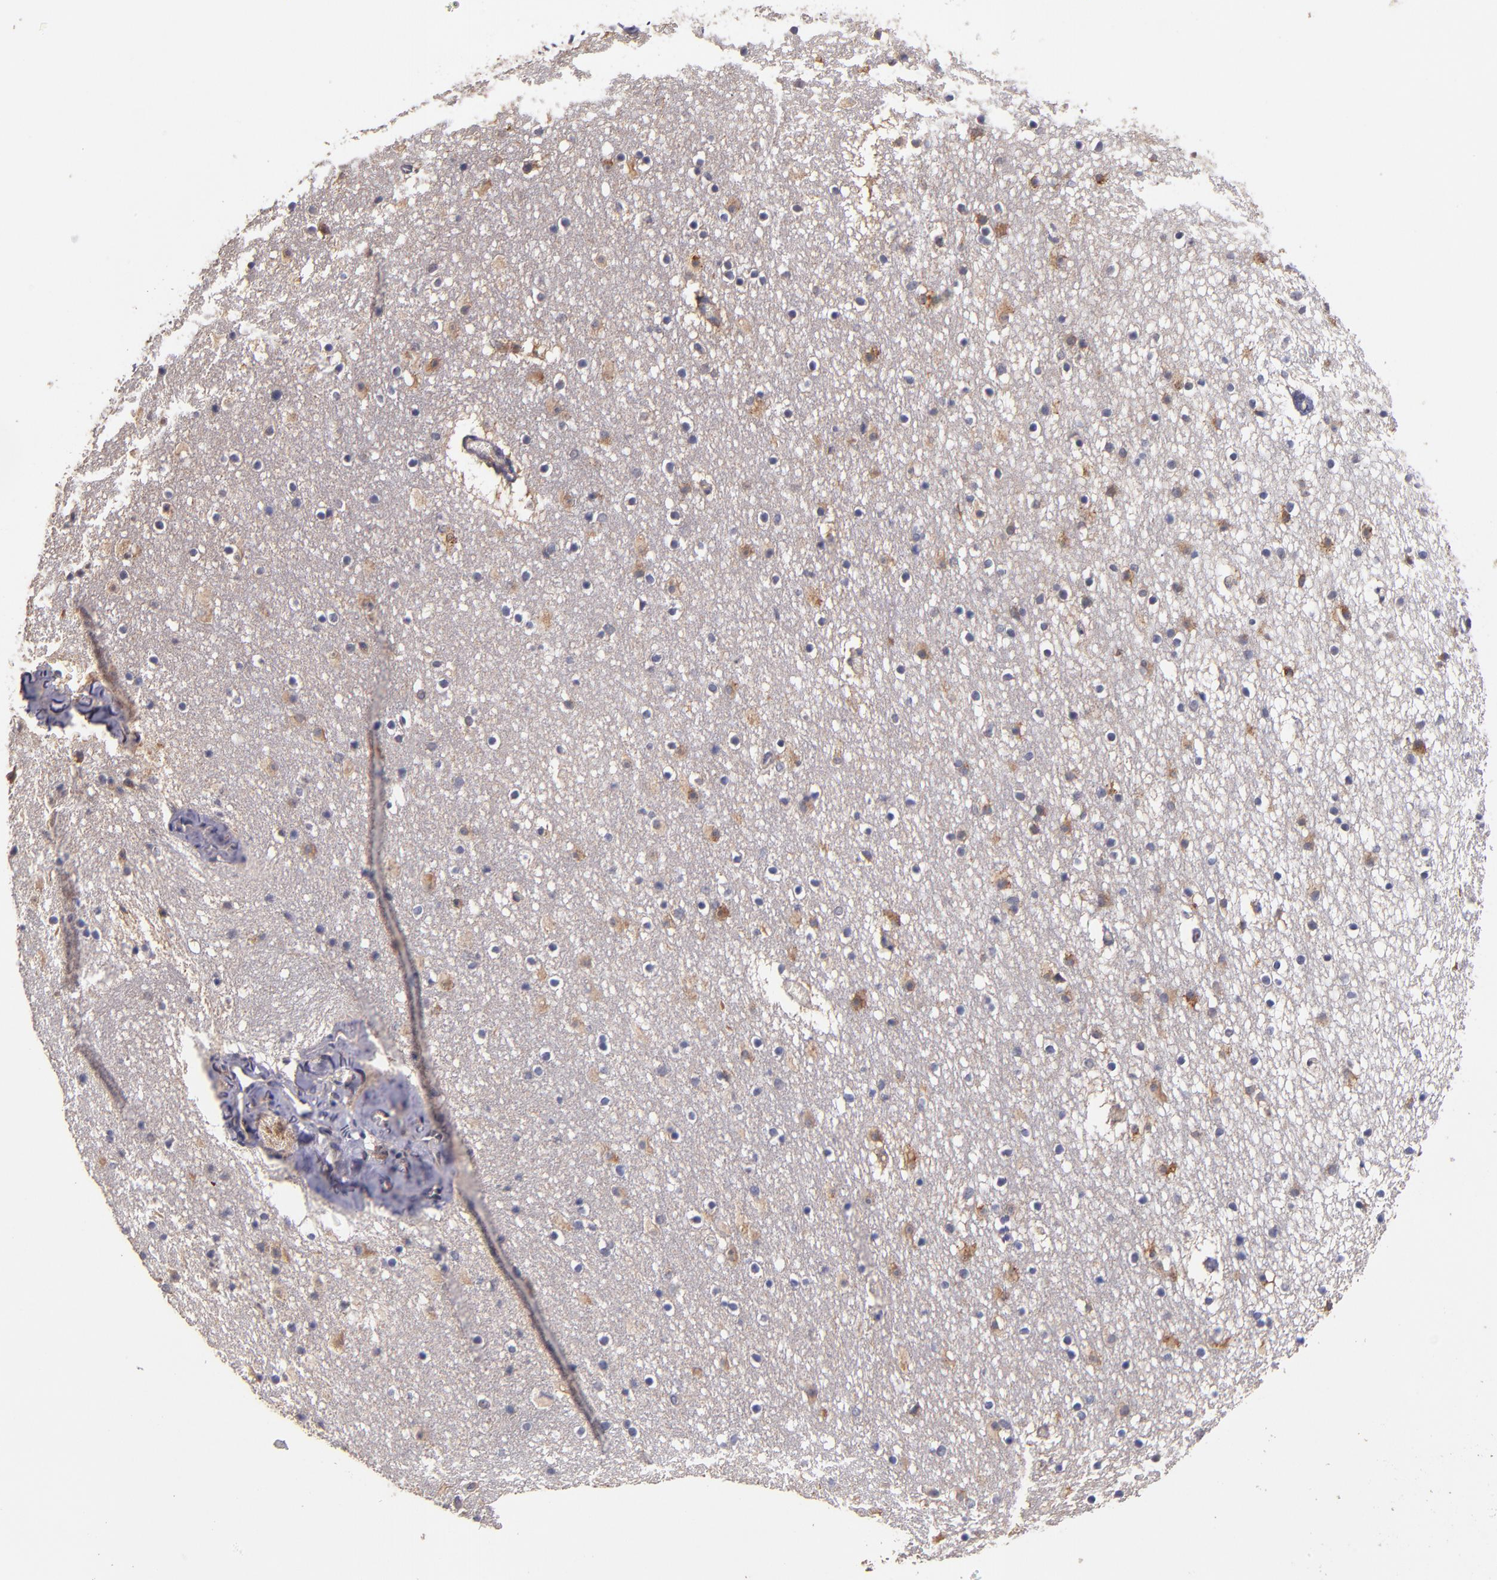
{"staining": {"intensity": "weak", "quantity": "<25%", "location": "cytoplasmic/membranous"}, "tissue": "caudate", "cell_type": "Glial cells", "image_type": "normal", "snomed": [{"axis": "morphology", "description": "Normal tissue, NOS"}, {"axis": "topography", "description": "Lateral ventricle wall"}], "caption": "Immunohistochemistry of benign caudate displays no staining in glial cells. (DAB immunohistochemistry, high magnification).", "gene": "TTLL12", "patient": {"sex": "male", "age": 45}}